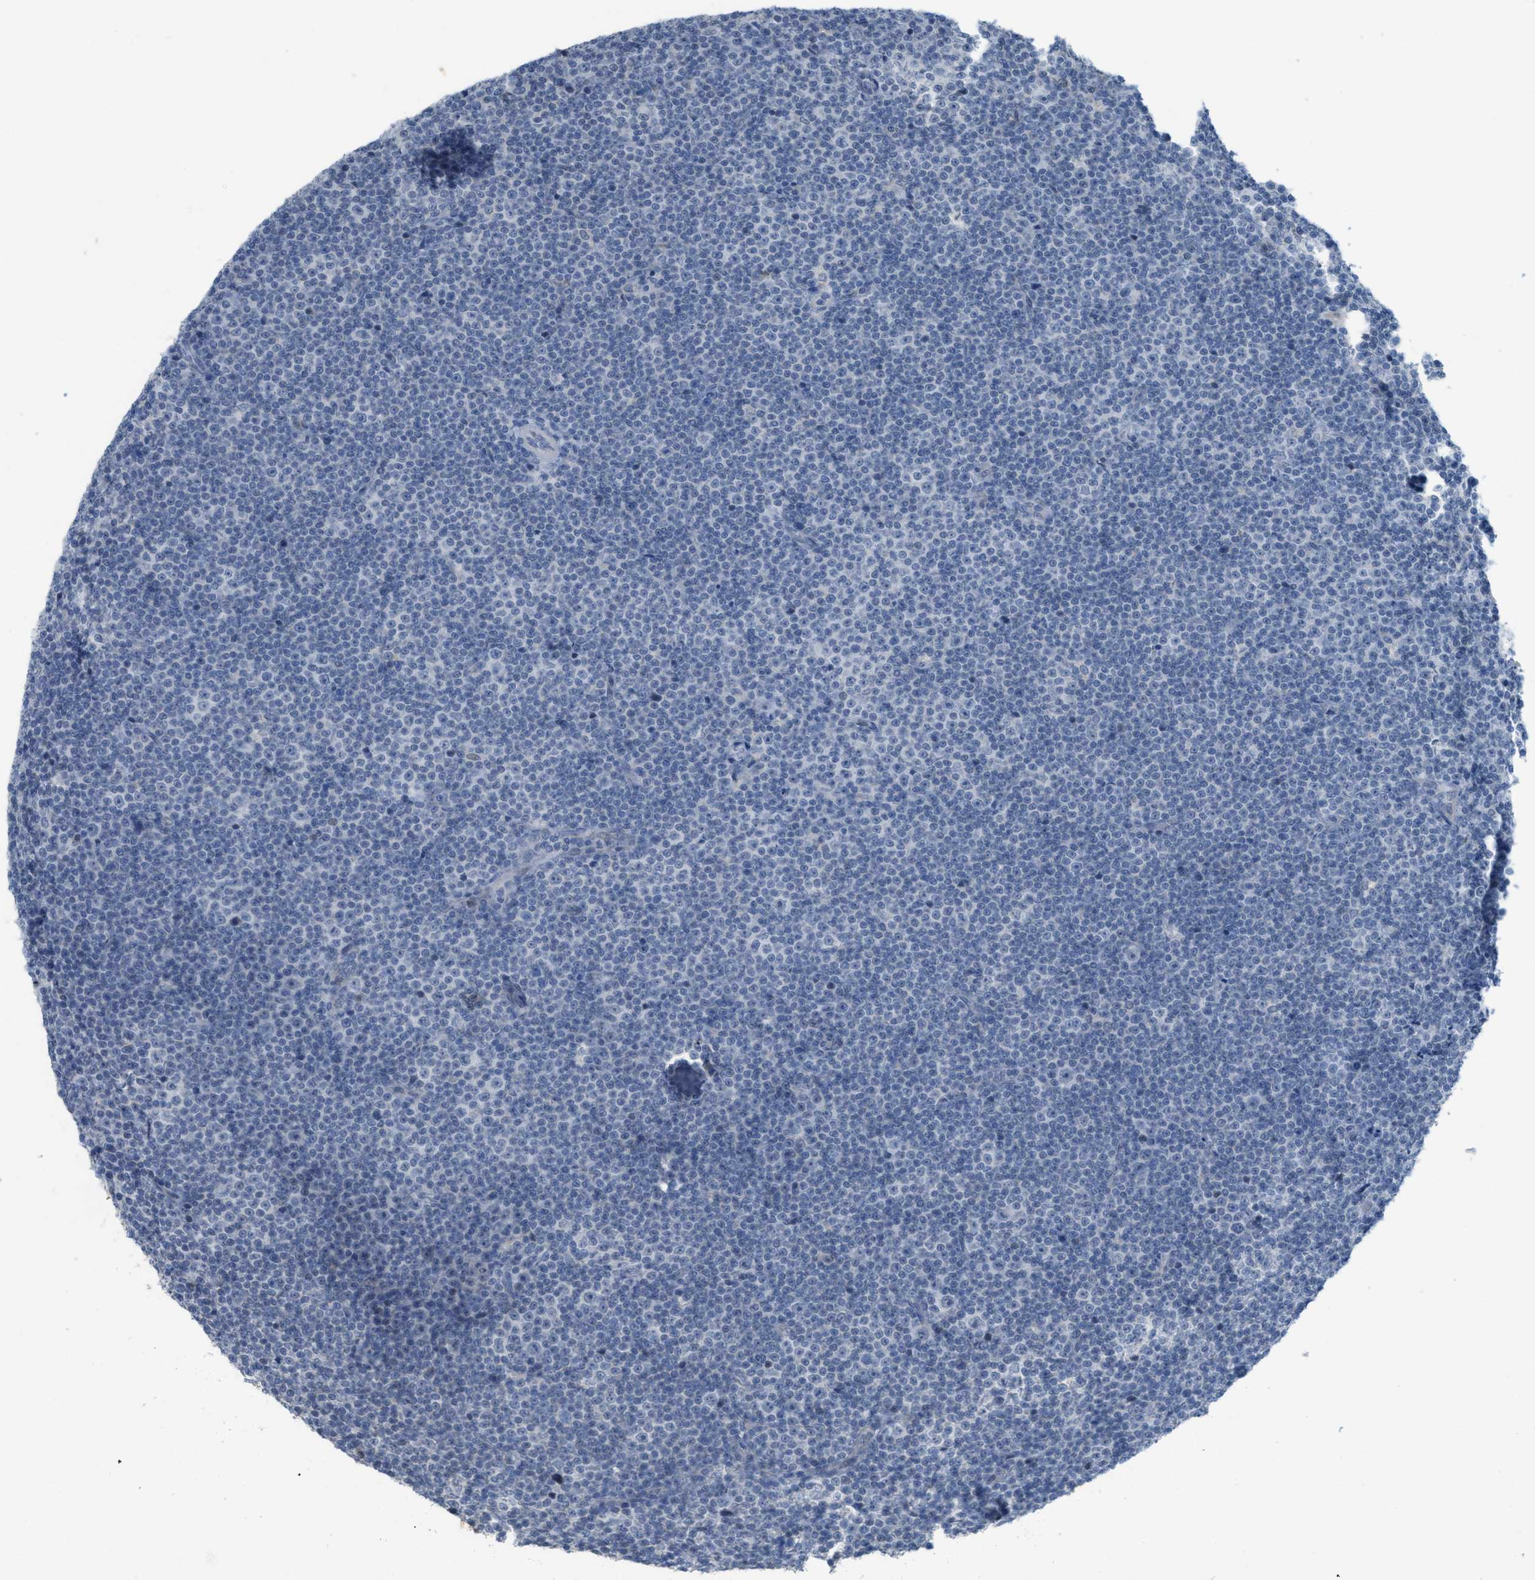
{"staining": {"intensity": "negative", "quantity": "none", "location": "none"}, "tissue": "lymphoma", "cell_type": "Tumor cells", "image_type": "cancer", "snomed": [{"axis": "morphology", "description": "Malignant lymphoma, non-Hodgkin's type, Low grade"}, {"axis": "topography", "description": "Lymph node"}], "caption": "Immunohistochemistry of human lymphoma demonstrates no expression in tumor cells. (DAB (3,3'-diaminobenzidine) immunohistochemistry, high magnification).", "gene": "TXNDC2", "patient": {"sex": "female", "age": 67}}